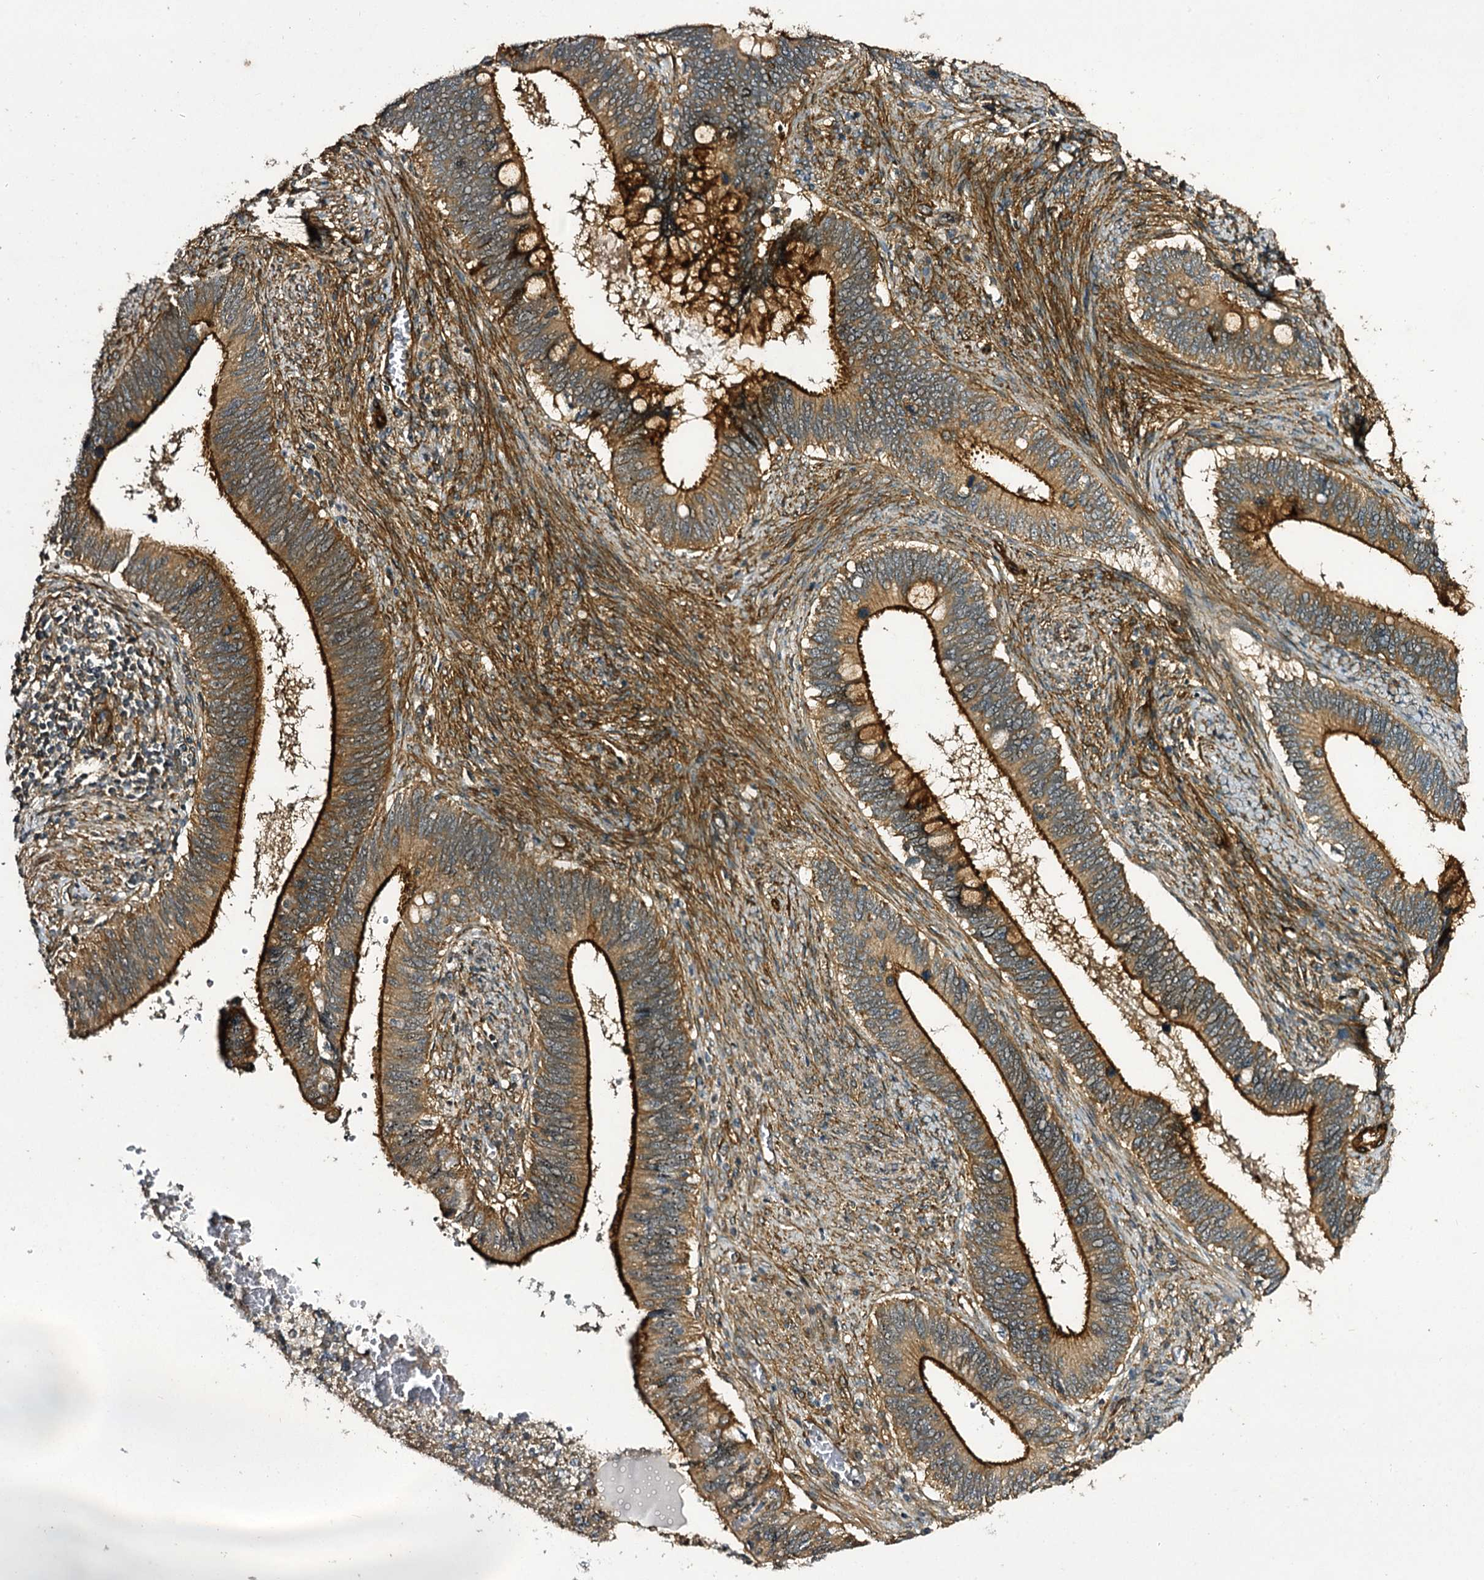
{"staining": {"intensity": "strong", "quantity": "25%-75%", "location": "cytoplasmic/membranous"}, "tissue": "cervical cancer", "cell_type": "Tumor cells", "image_type": "cancer", "snomed": [{"axis": "morphology", "description": "Adenocarcinoma, NOS"}, {"axis": "topography", "description": "Cervix"}], "caption": "DAB immunohistochemical staining of human cervical cancer (adenocarcinoma) shows strong cytoplasmic/membranous protein expression in about 25%-75% of tumor cells. Nuclei are stained in blue.", "gene": "MYO1C", "patient": {"sex": "female", "age": 42}}